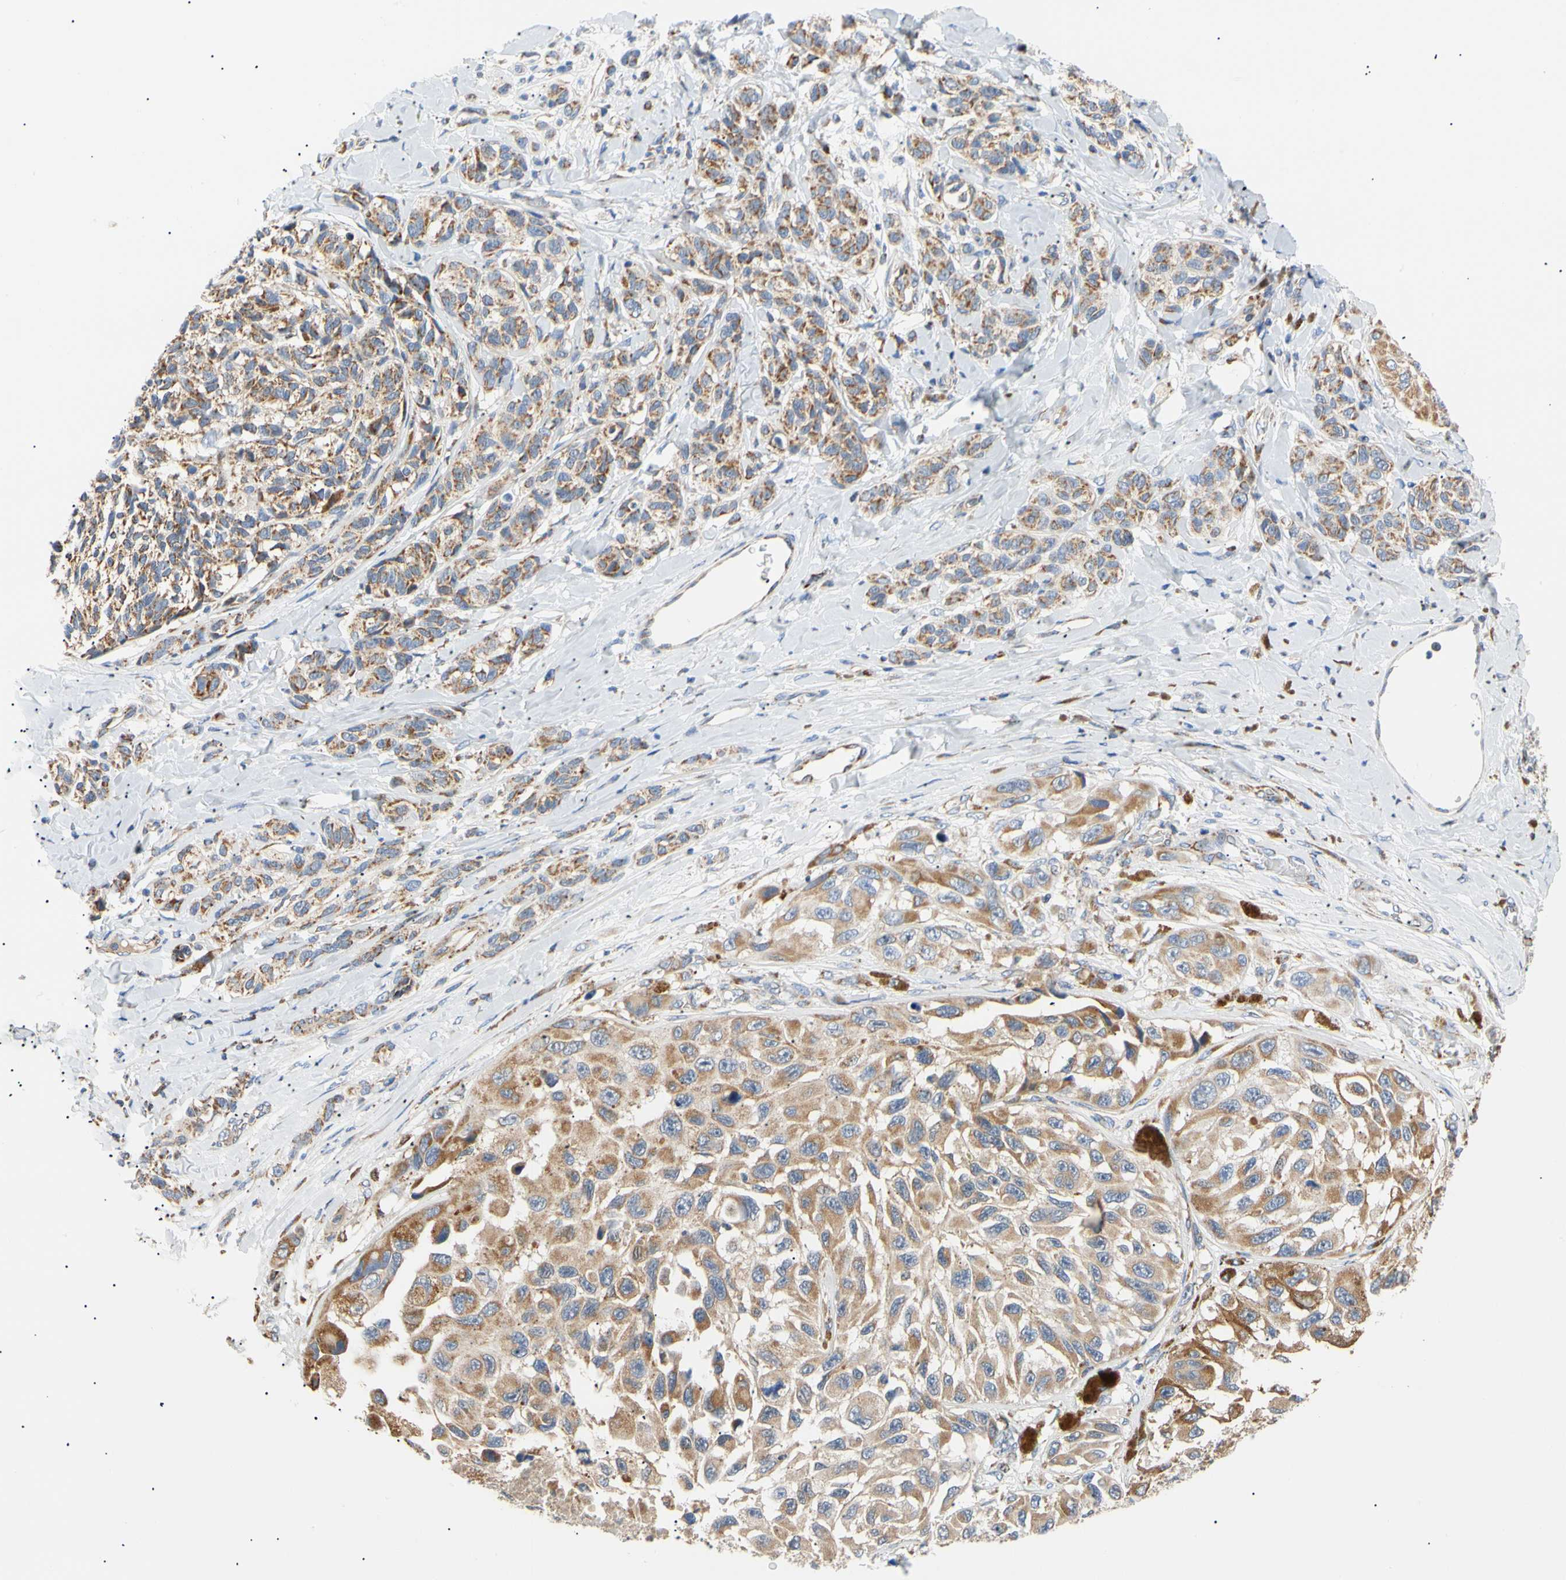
{"staining": {"intensity": "moderate", "quantity": ">75%", "location": "cytoplasmic/membranous"}, "tissue": "melanoma", "cell_type": "Tumor cells", "image_type": "cancer", "snomed": [{"axis": "morphology", "description": "Malignant melanoma, NOS"}, {"axis": "topography", "description": "Skin"}], "caption": "Moderate cytoplasmic/membranous positivity for a protein is present in approximately >75% of tumor cells of melanoma using IHC.", "gene": "ACAT1", "patient": {"sex": "female", "age": 73}}